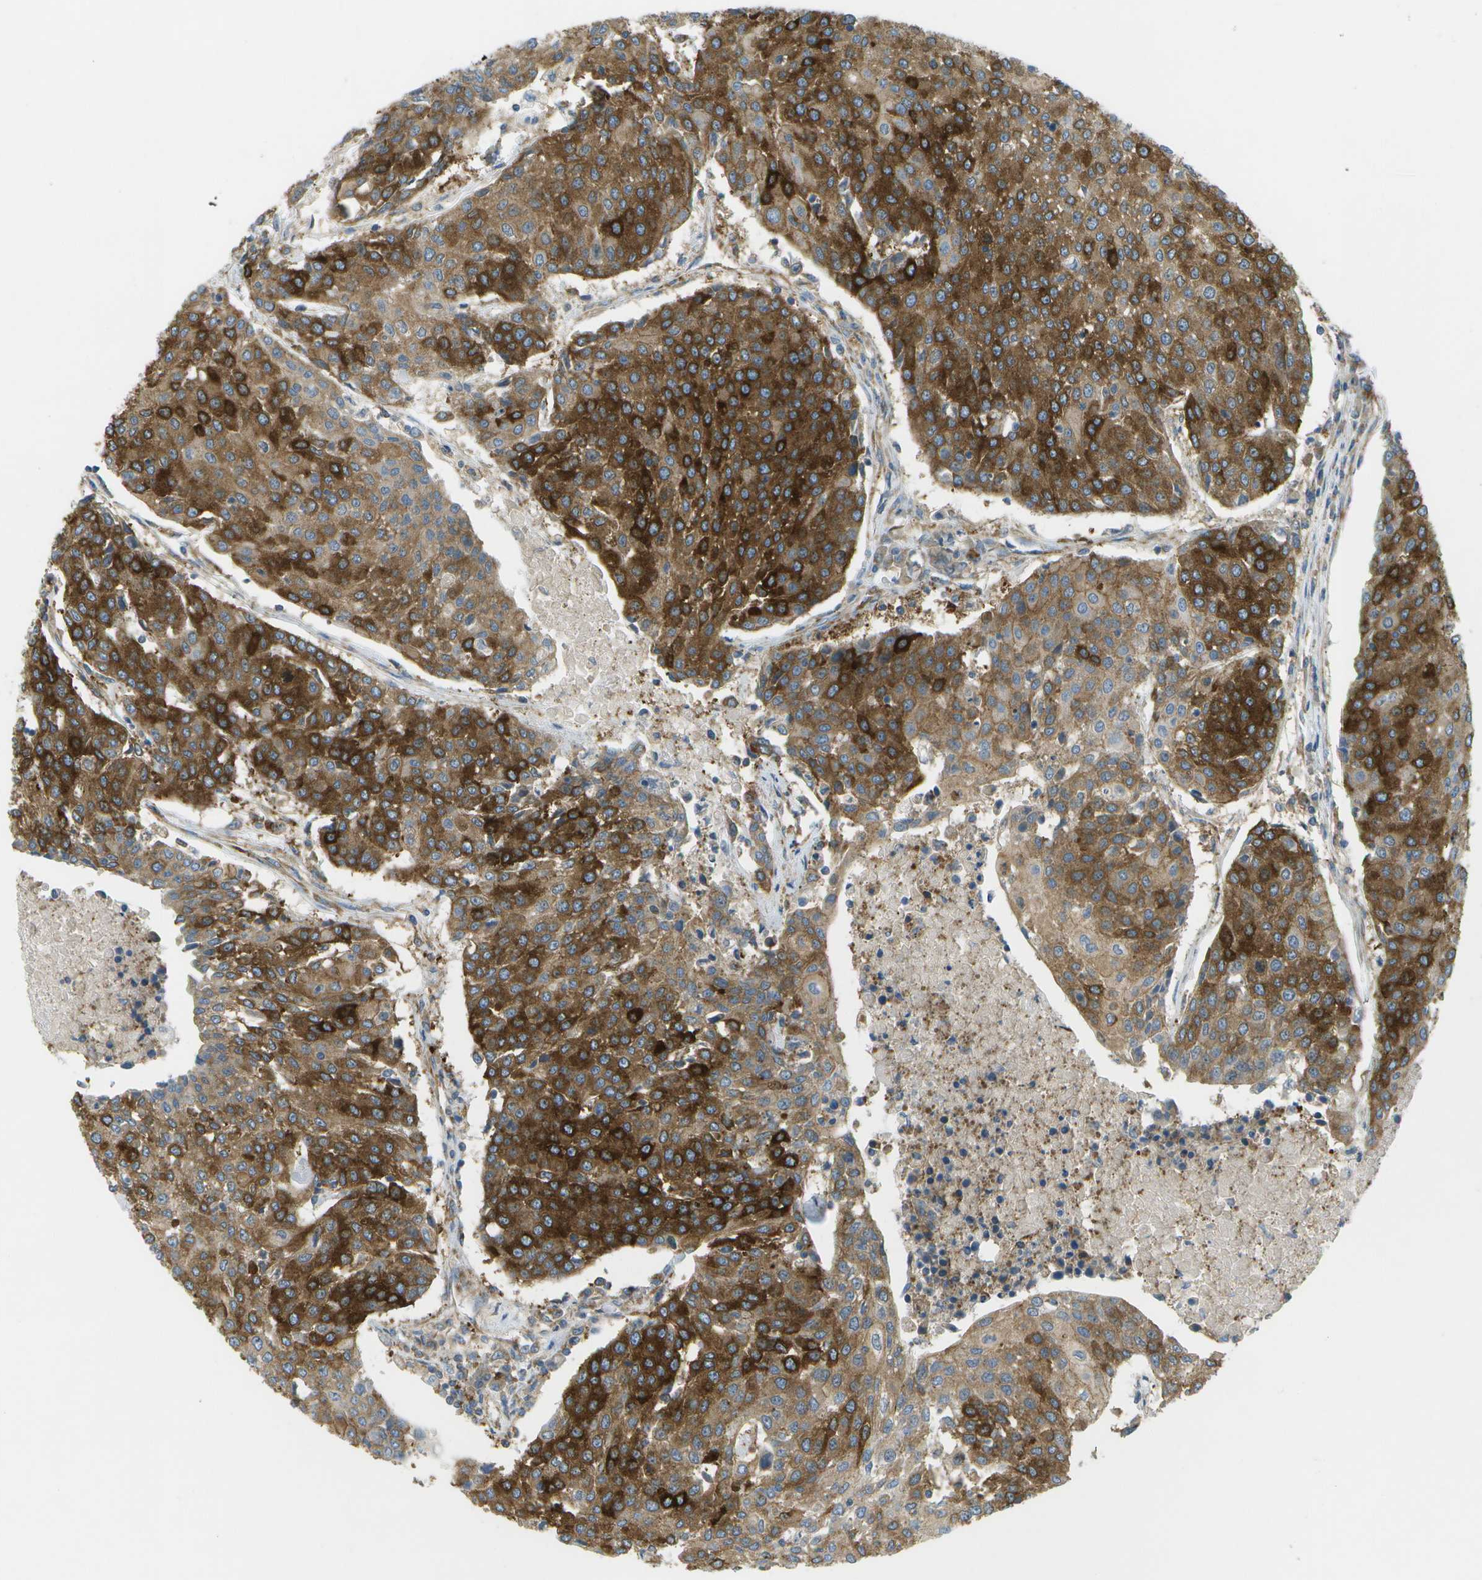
{"staining": {"intensity": "strong", "quantity": ">75%", "location": "cytoplasmic/membranous"}, "tissue": "urothelial cancer", "cell_type": "Tumor cells", "image_type": "cancer", "snomed": [{"axis": "morphology", "description": "Urothelial carcinoma, High grade"}, {"axis": "topography", "description": "Urinary bladder"}], "caption": "Immunohistochemistry photomicrograph of urothelial cancer stained for a protein (brown), which demonstrates high levels of strong cytoplasmic/membranous positivity in approximately >75% of tumor cells.", "gene": "WNK2", "patient": {"sex": "female", "age": 85}}